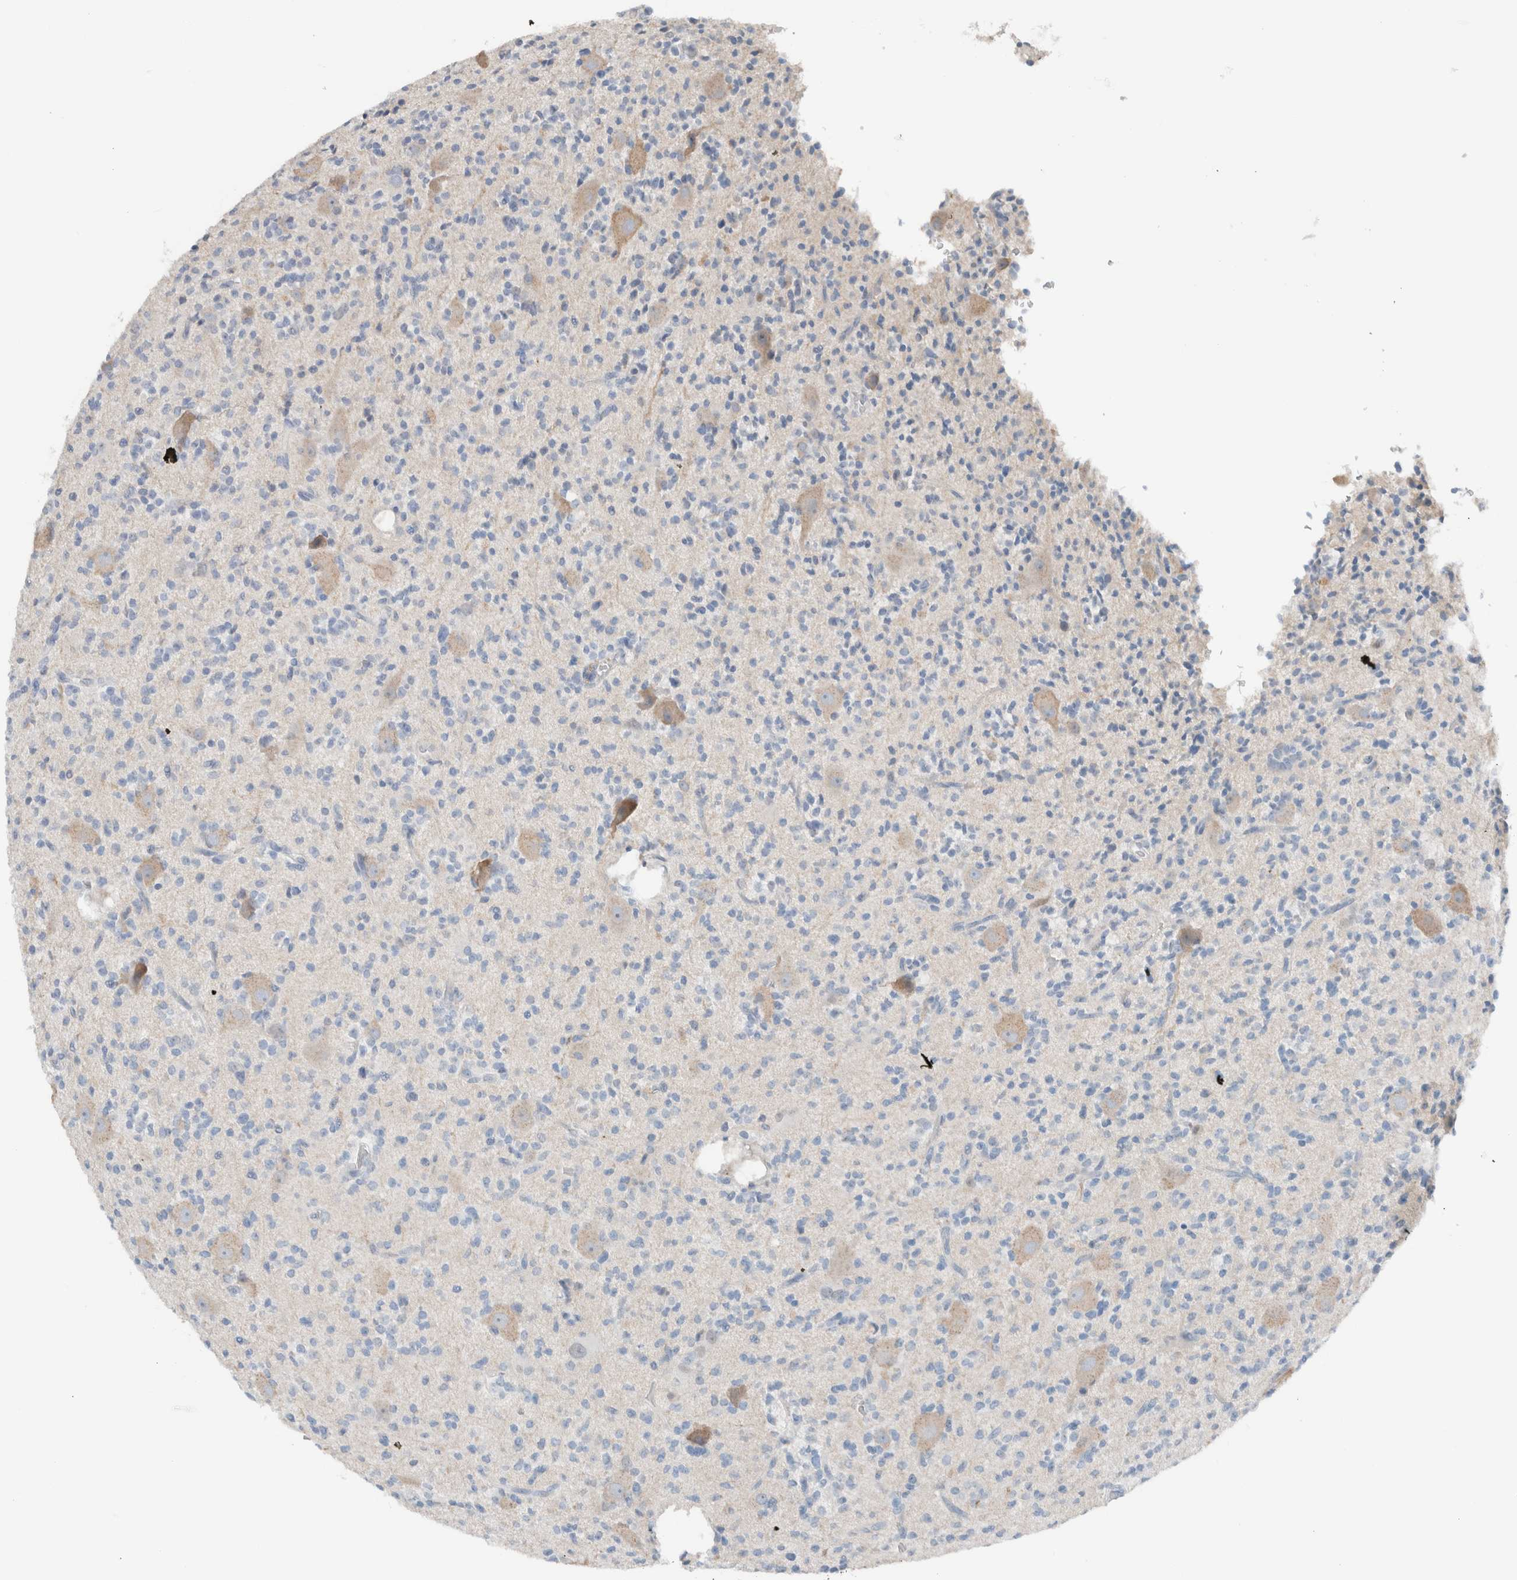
{"staining": {"intensity": "negative", "quantity": "none", "location": "none"}, "tissue": "glioma", "cell_type": "Tumor cells", "image_type": "cancer", "snomed": [{"axis": "morphology", "description": "Glioma, malignant, High grade"}, {"axis": "topography", "description": "Brain"}], "caption": "DAB (3,3'-diaminobenzidine) immunohistochemical staining of human high-grade glioma (malignant) shows no significant staining in tumor cells.", "gene": "DUOX1", "patient": {"sex": "male", "age": 34}}